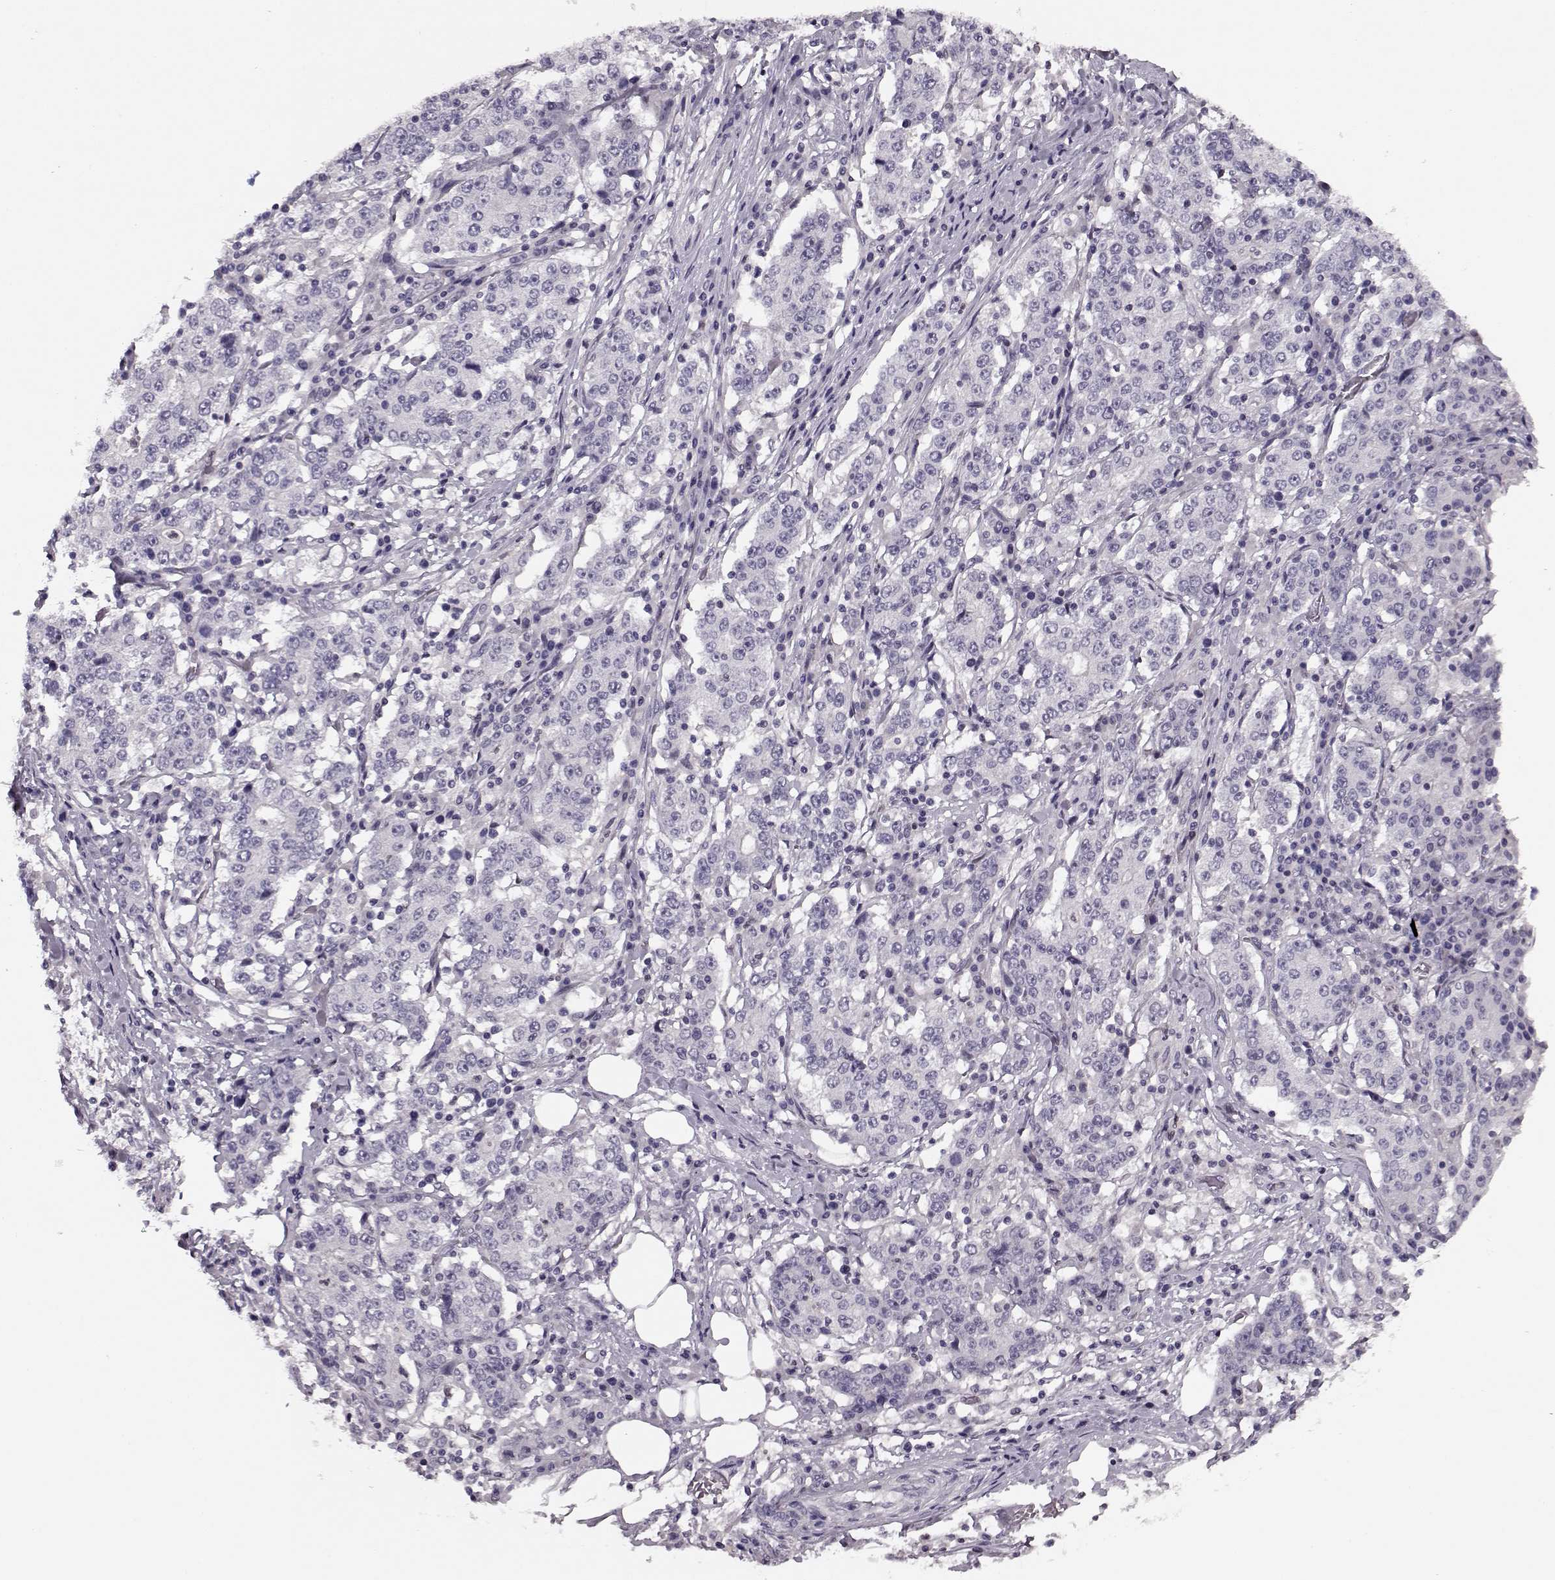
{"staining": {"intensity": "negative", "quantity": "none", "location": "none"}, "tissue": "stomach cancer", "cell_type": "Tumor cells", "image_type": "cancer", "snomed": [{"axis": "morphology", "description": "Adenocarcinoma, NOS"}, {"axis": "topography", "description": "Stomach"}], "caption": "Immunohistochemistry image of neoplastic tissue: human stomach adenocarcinoma stained with DAB (3,3'-diaminobenzidine) shows no significant protein expression in tumor cells.", "gene": "RP1L1", "patient": {"sex": "male", "age": 59}}